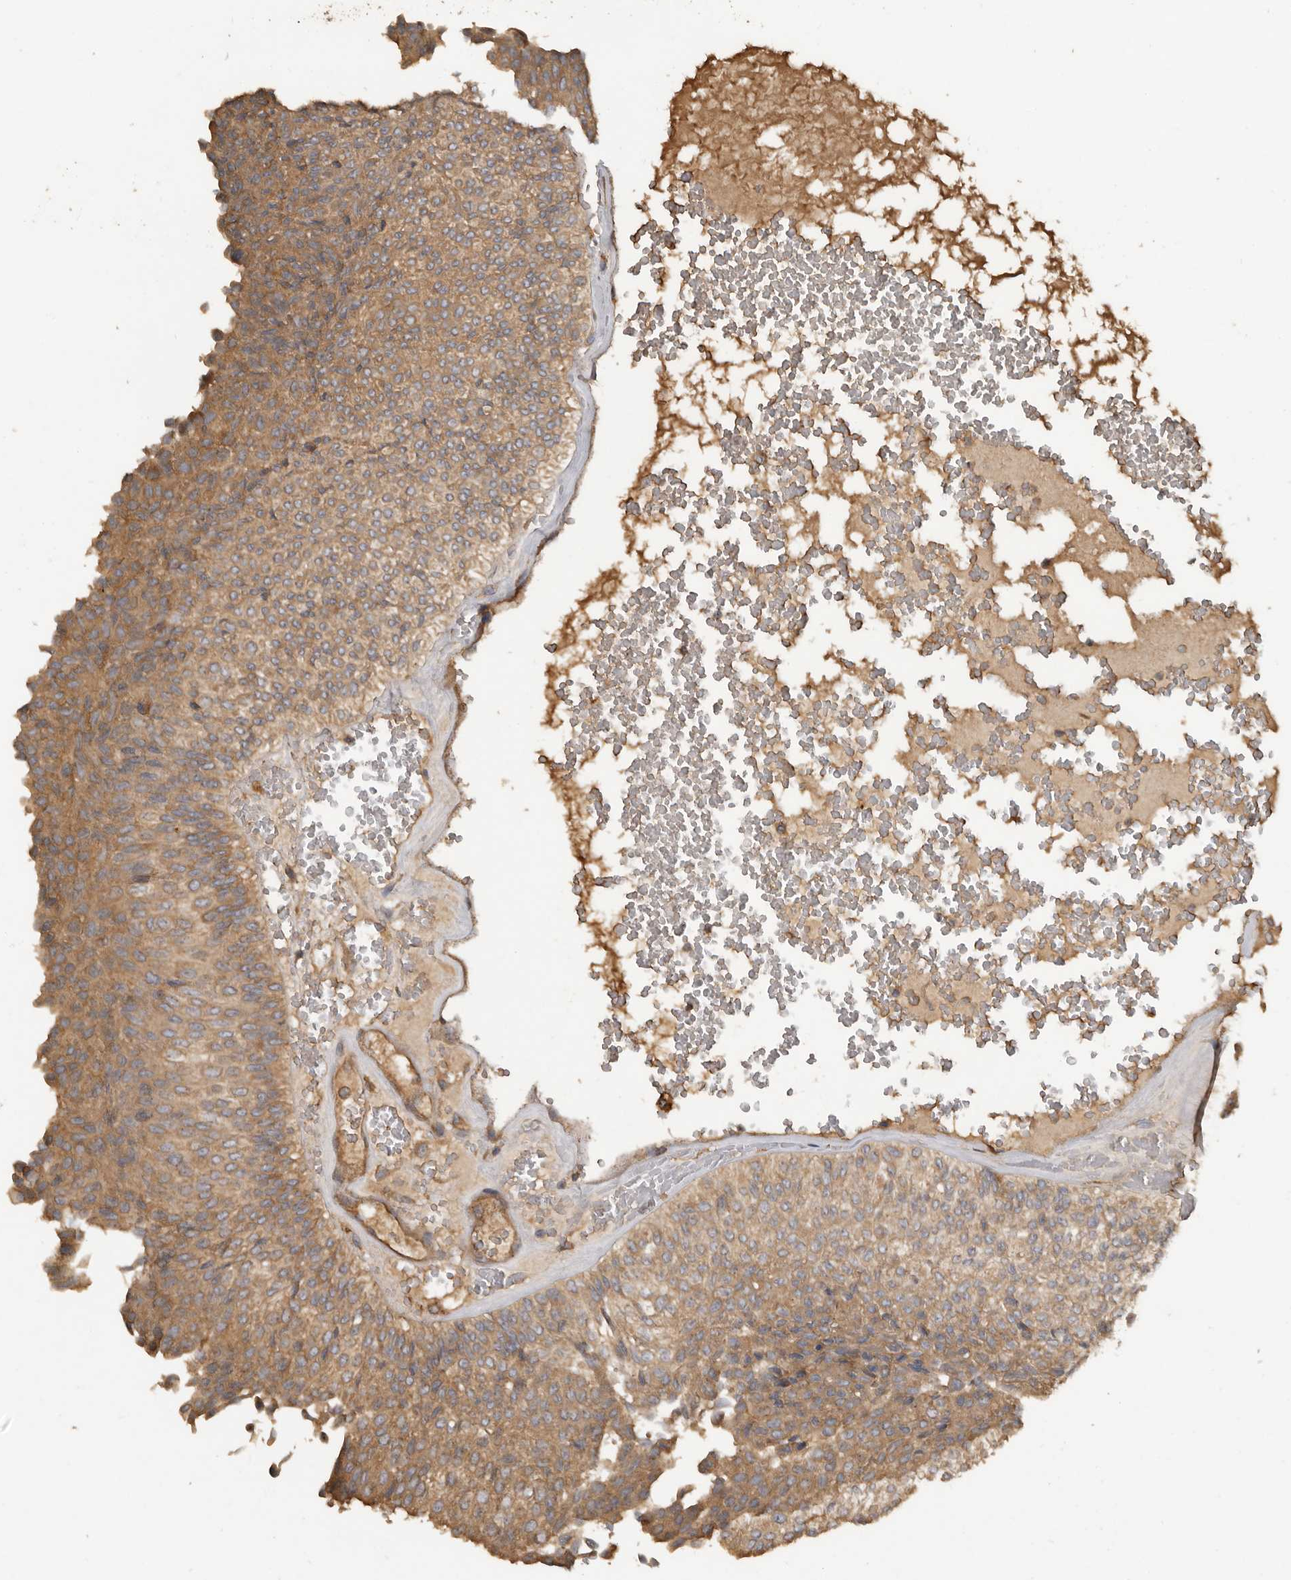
{"staining": {"intensity": "moderate", "quantity": "25%-75%", "location": "cytoplasmic/membranous"}, "tissue": "urothelial cancer", "cell_type": "Tumor cells", "image_type": "cancer", "snomed": [{"axis": "morphology", "description": "Urothelial carcinoma, Low grade"}, {"axis": "topography", "description": "Urinary bladder"}], "caption": "High-magnification brightfield microscopy of low-grade urothelial carcinoma stained with DAB (3,3'-diaminobenzidine) (brown) and counterstained with hematoxylin (blue). tumor cells exhibit moderate cytoplasmic/membranous expression is present in about25%-75% of cells. (DAB (3,3'-diaminobenzidine) IHC with brightfield microscopy, high magnification).", "gene": "FLCN", "patient": {"sex": "male", "age": 78}}